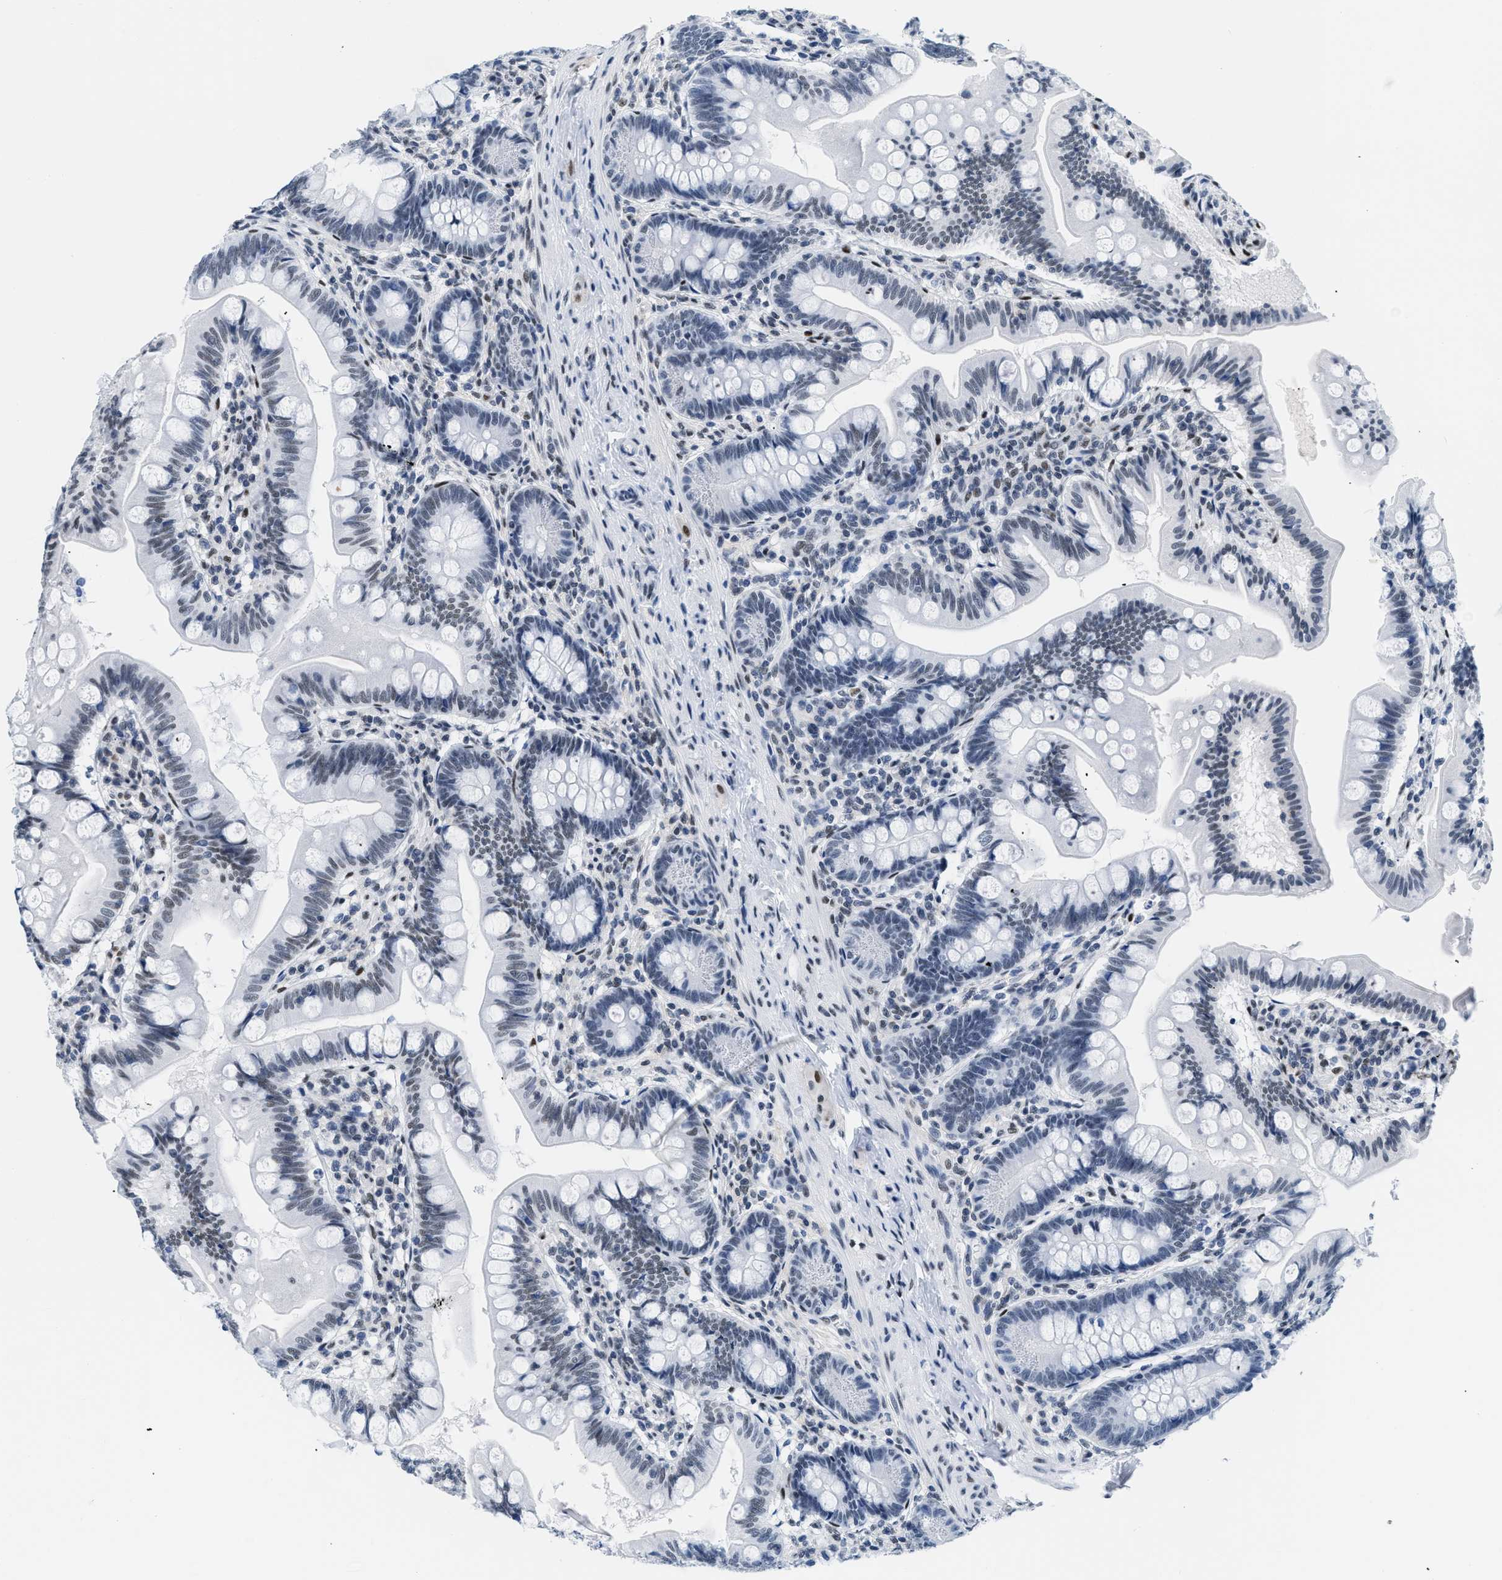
{"staining": {"intensity": "moderate", "quantity": "<25%", "location": "nuclear"}, "tissue": "small intestine", "cell_type": "Glandular cells", "image_type": "normal", "snomed": [{"axis": "morphology", "description": "Normal tissue, NOS"}, {"axis": "topography", "description": "Small intestine"}], "caption": "Protein expression analysis of benign small intestine displays moderate nuclear positivity in approximately <25% of glandular cells.", "gene": "CTBP1", "patient": {"sex": "male", "age": 7}}